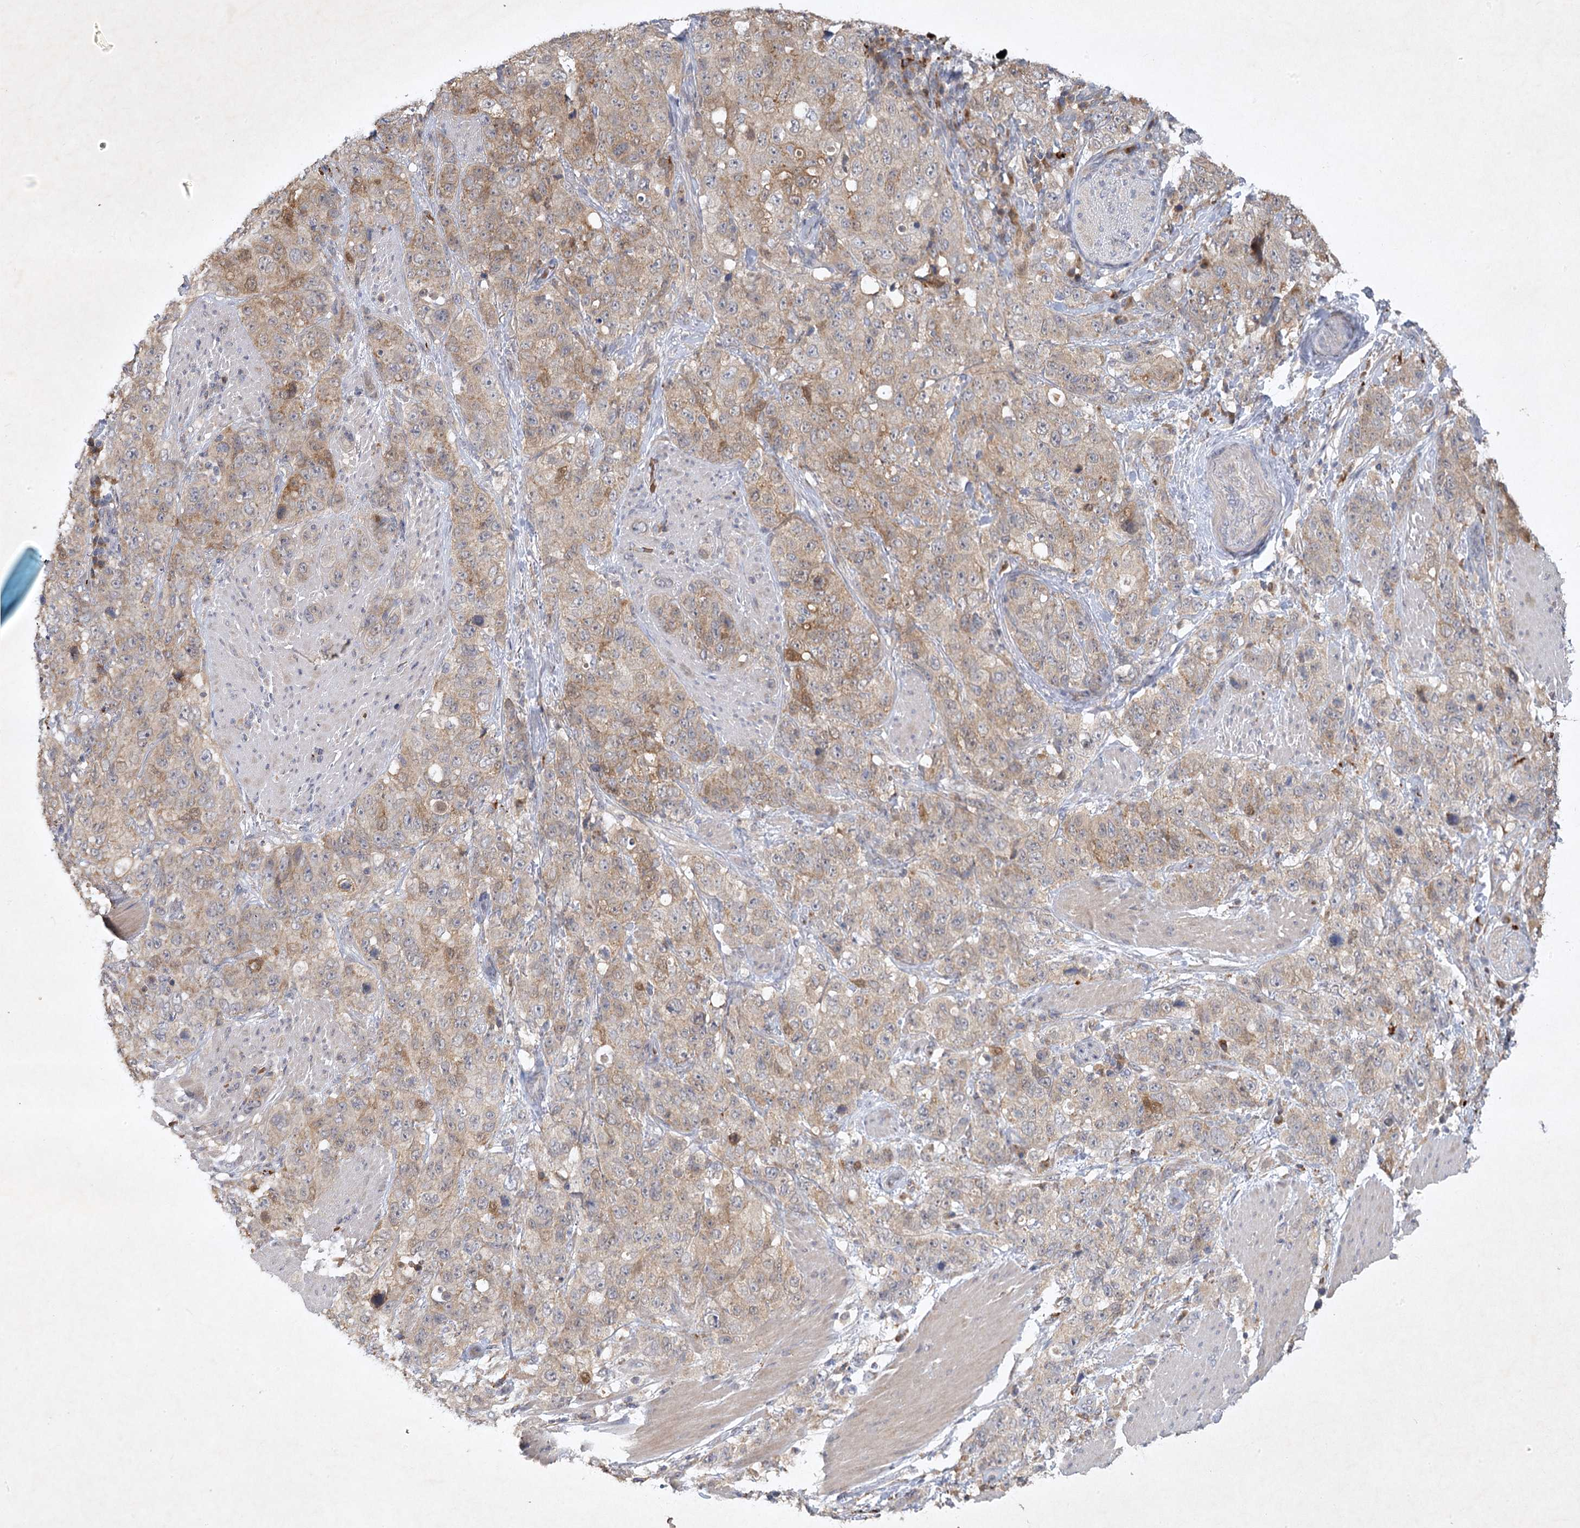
{"staining": {"intensity": "weak", "quantity": "25%-75%", "location": "cytoplasmic/membranous"}, "tissue": "stomach cancer", "cell_type": "Tumor cells", "image_type": "cancer", "snomed": [{"axis": "morphology", "description": "Adenocarcinoma, NOS"}, {"axis": "topography", "description": "Stomach"}], "caption": "Protein staining of stomach cancer tissue exhibits weak cytoplasmic/membranous staining in about 25%-75% of tumor cells.", "gene": "PYROXD2", "patient": {"sex": "male", "age": 48}}